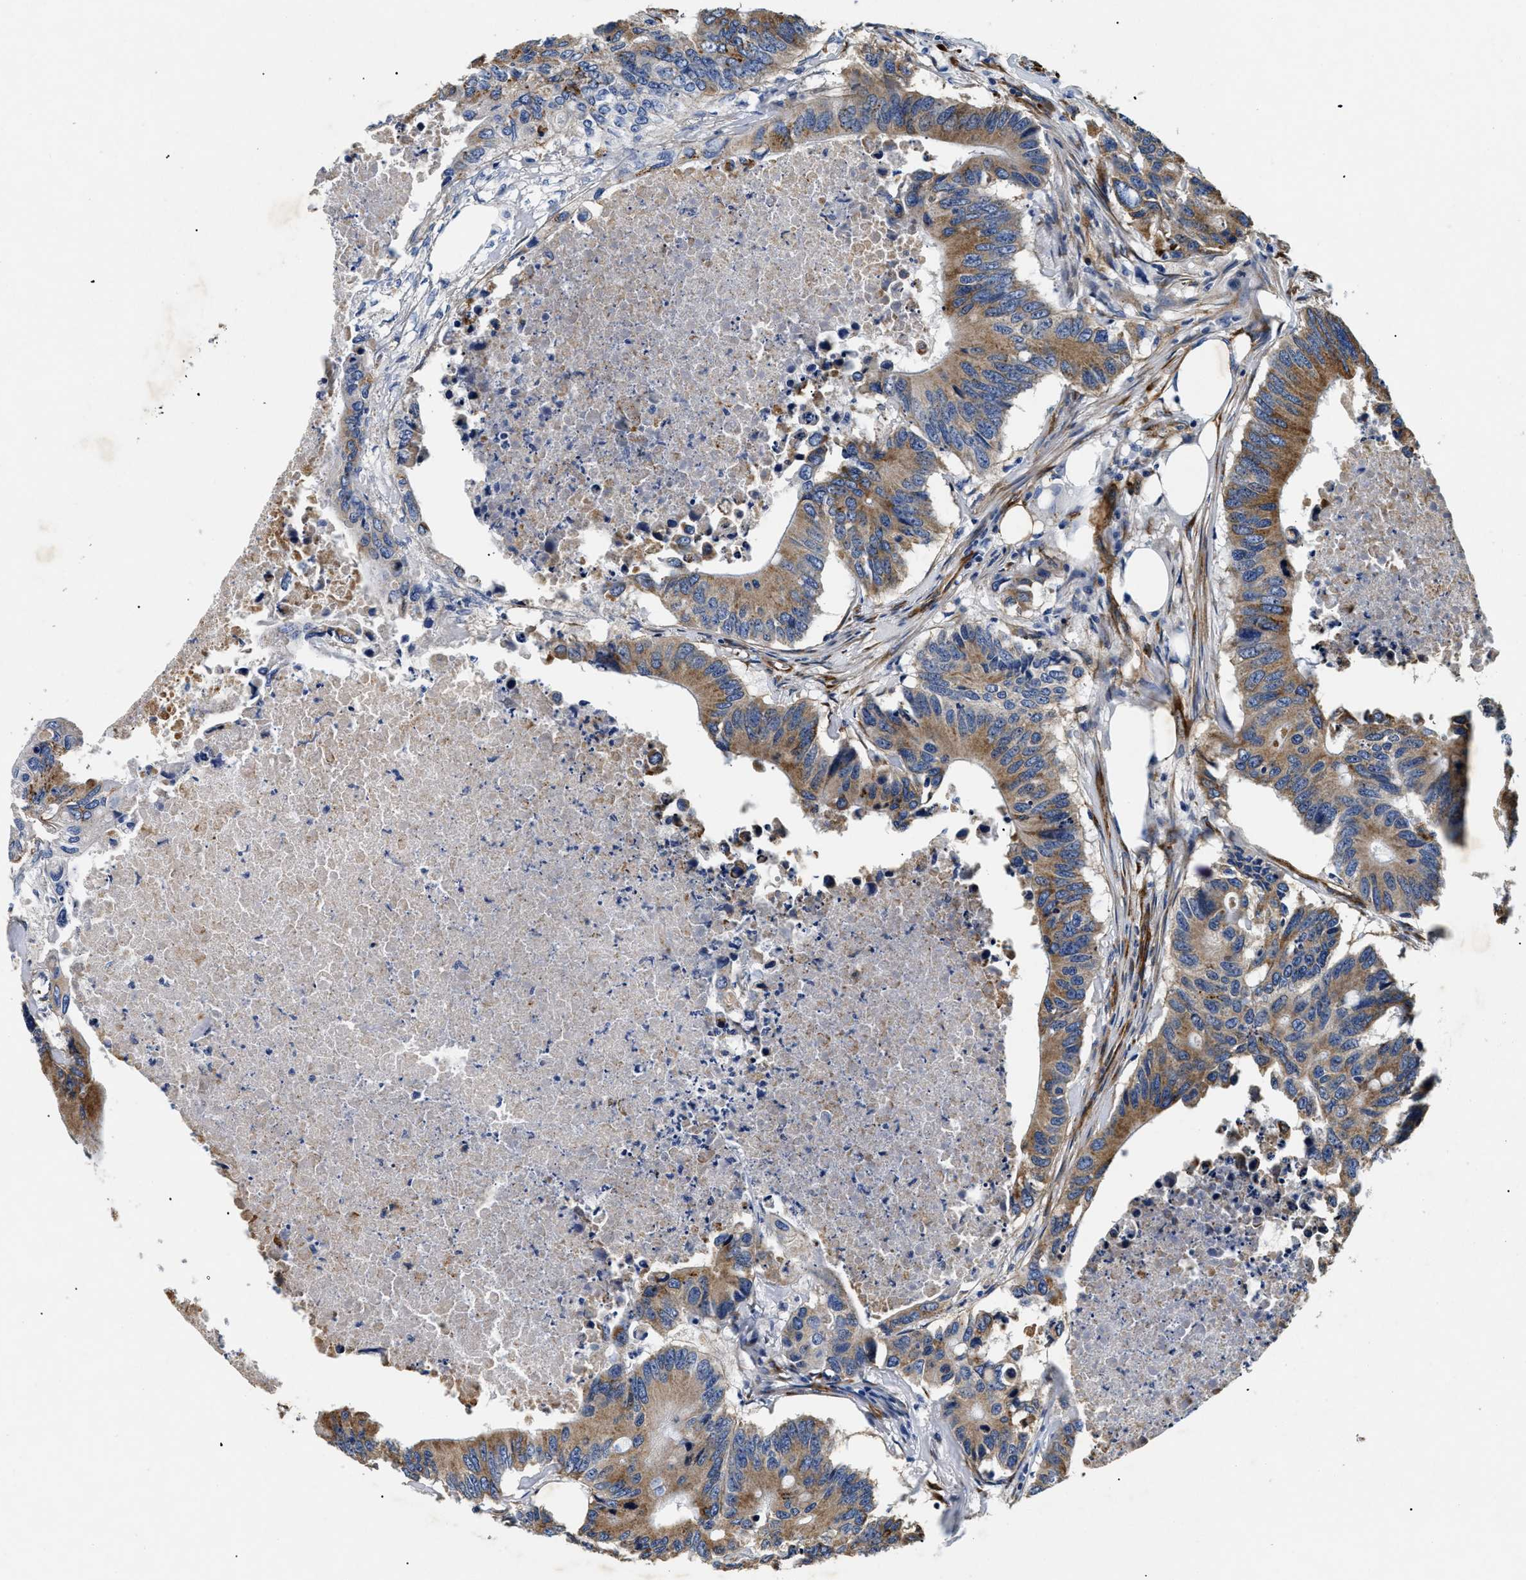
{"staining": {"intensity": "strong", "quantity": "25%-75%", "location": "cytoplasmic/membranous"}, "tissue": "colorectal cancer", "cell_type": "Tumor cells", "image_type": "cancer", "snomed": [{"axis": "morphology", "description": "Adenocarcinoma, NOS"}, {"axis": "topography", "description": "Colon"}], "caption": "Immunohistochemistry (IHC) image of neoplastic tissue: adenocarcinoma (colorectal) stained using immunohistochemistry (IHC) shows high levels of strong protein expression localized specifically in the cytoplasmic/membranous of tumor cells, appearing as a cytoplasmic/membranous brown color.", "gene": "LAMA3", "patient": {"sex": "male", "age": 71}}